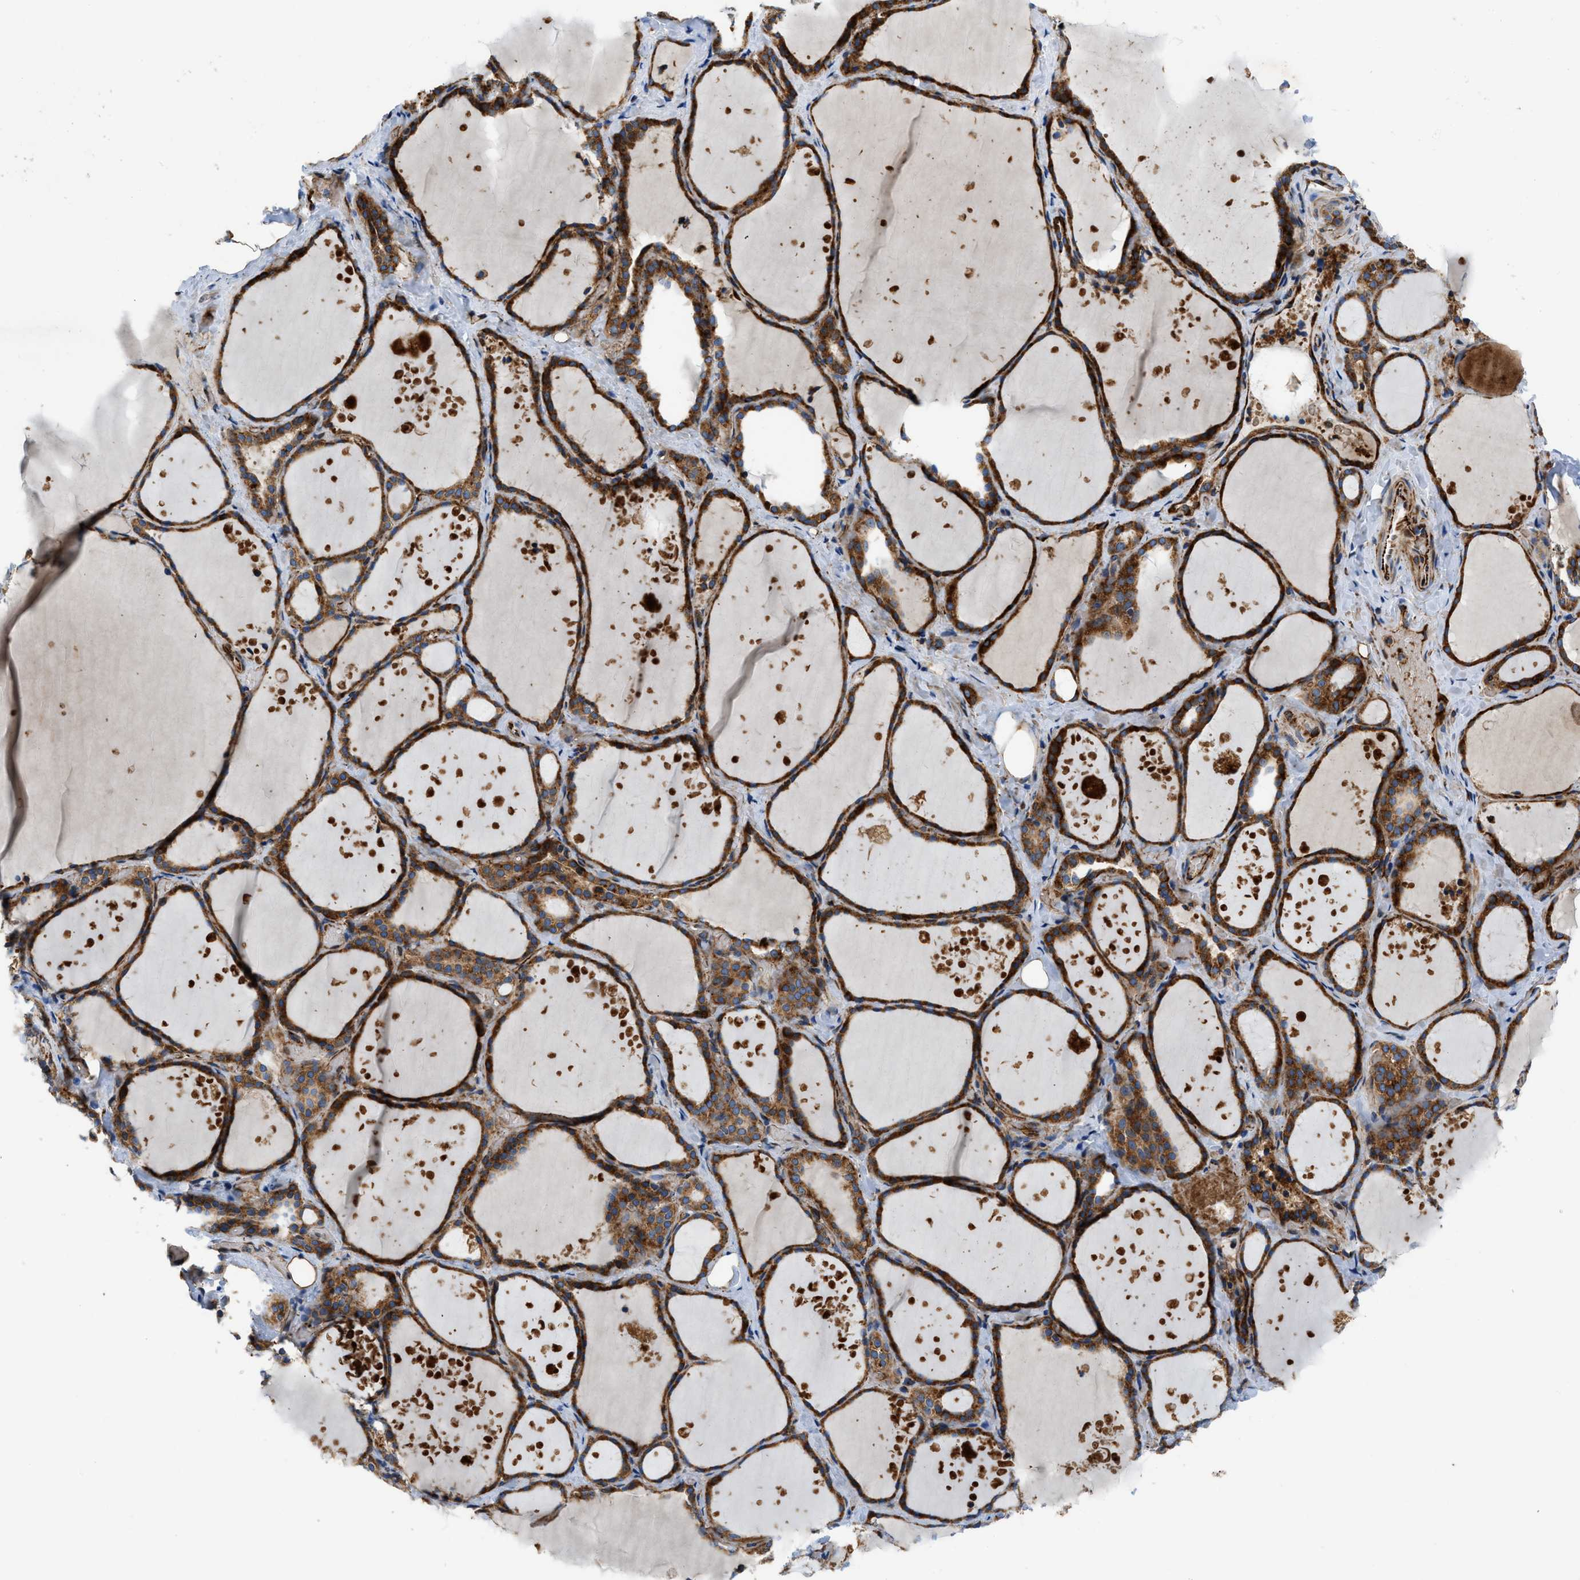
{"staining": {"intensity": "strong", "quantity": ">75%", "location": "cytoplasmic/membranous"}, "tissue": "thyroid gland", "cell_type": "Glandular cells", "image_type": "normal", "snomed": [{"axis": "morphology", "description": "Normal tissue, NOS"}, {"axis": "topography", "description": "Thyroid gland"}], "caption": "DAB immunohistochemical staining of normal human thyroid gland exhibits strong cytoplasmic/membranous protein expression in approximately >75% of glandular cells.", "gene": "ZNF831", "patient": {"sex": "female", "age": 44}}